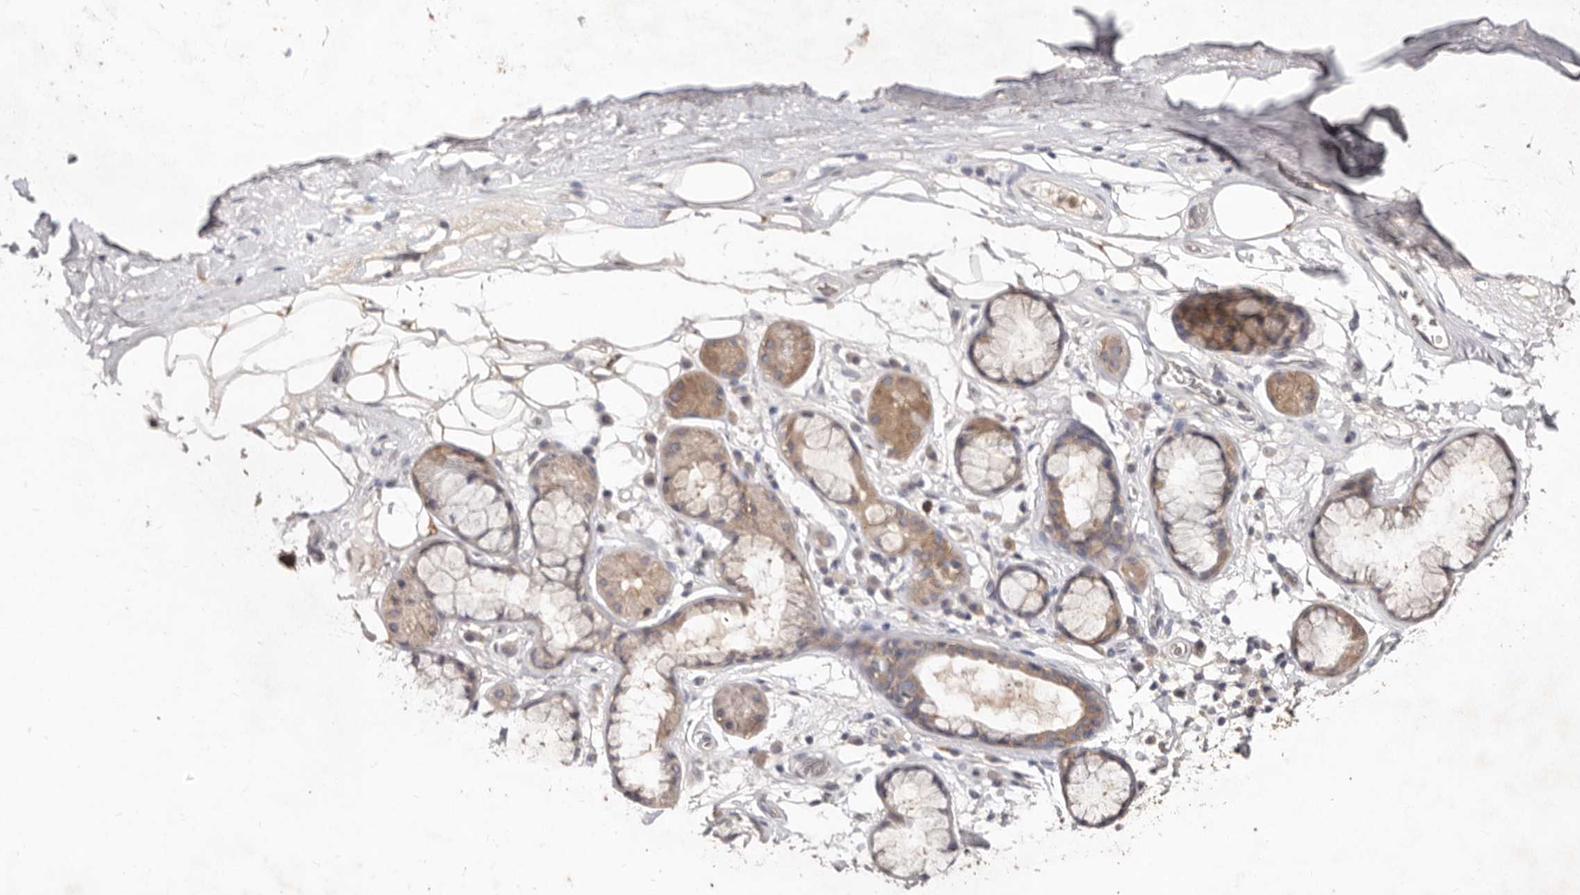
{"staining": {"intensity": "weak", "quantity": "25%-75%", "location": "cytoplasmic/membranous"}, "tissue": "adipose tissue", "cell_type": "Adipocytes", "image_type": "normal", "snomed": [{"axis": "morphology", "description": "Normal tissue, NOS"}, {"axis": "topography", "description": "Cartilage tissue"}], "caption": "Immunohistochemistry micrograph of benign human adipose tissue stained for a protein (brown), which exhibits low levels of weak cytoplasmic/membranous staining in approximately 25%-75% of adipocytes.", "gene": "EDEM1", "patient": {"sex": "female", "age": 63}}